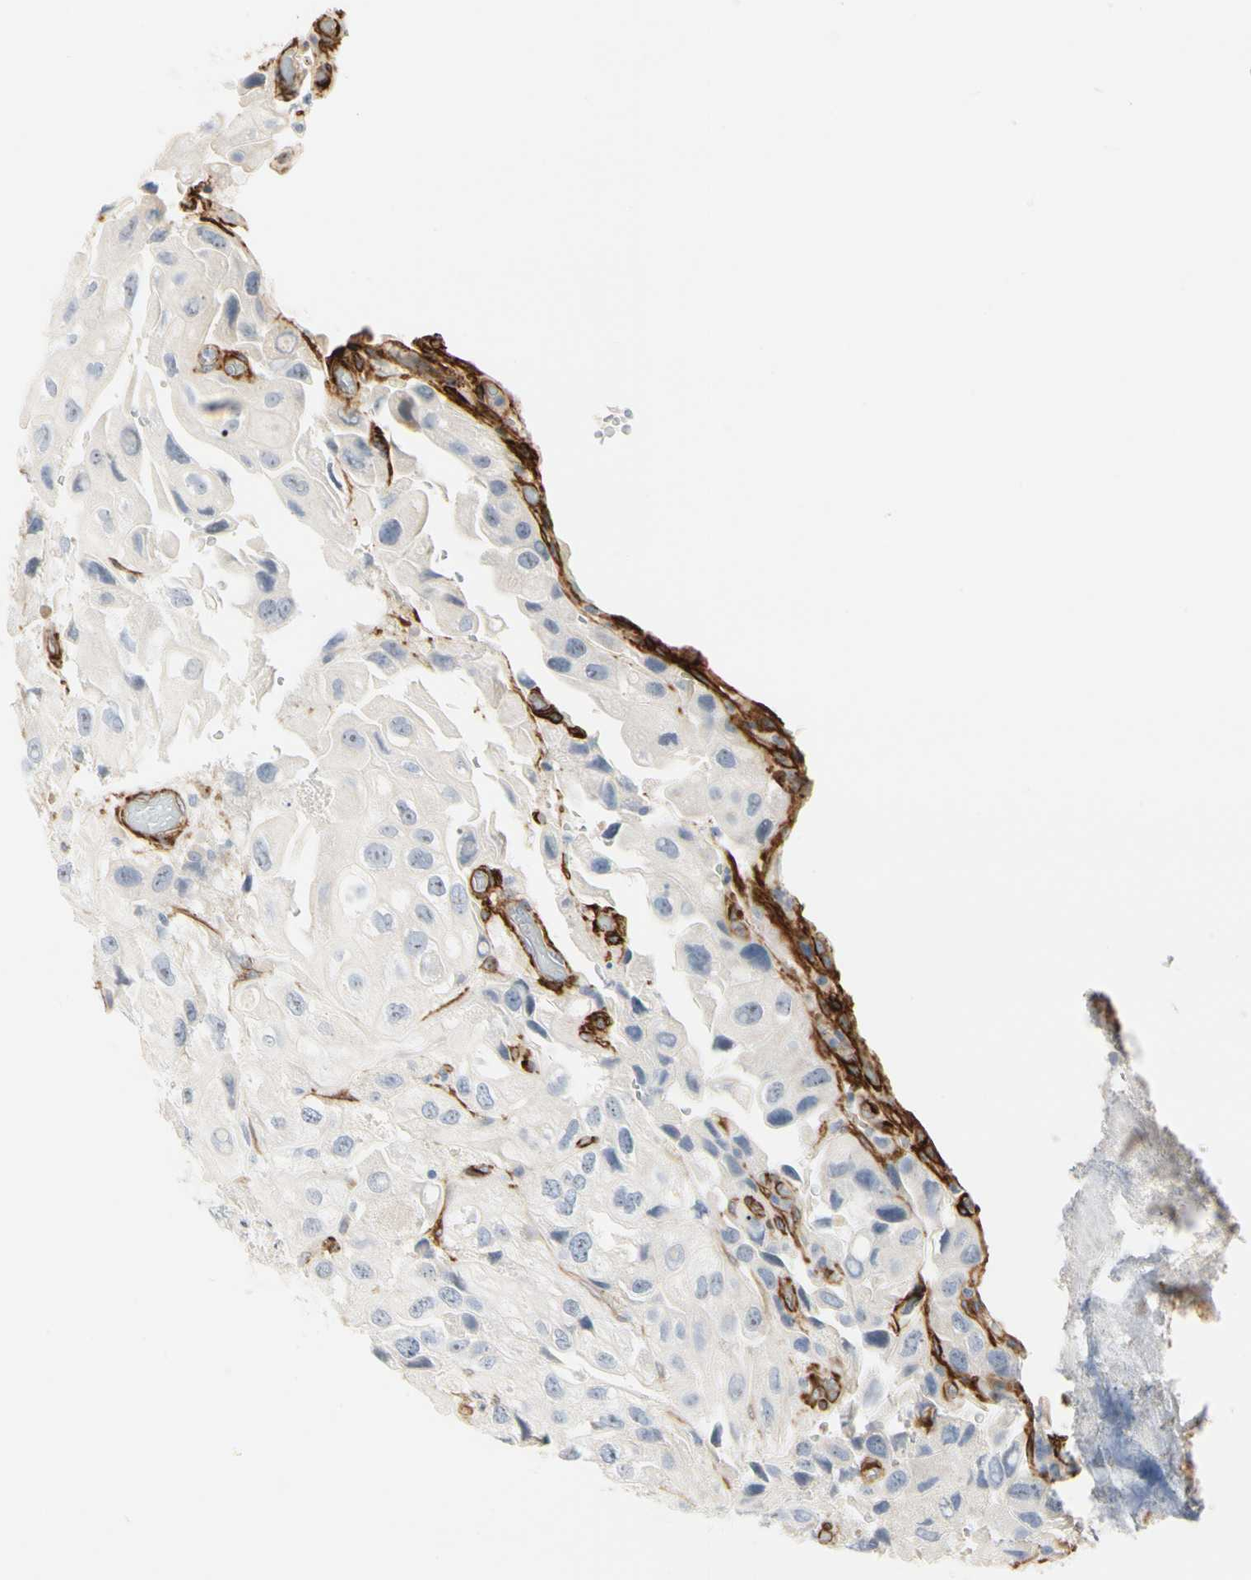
{"staining": {"intensity": "negative", "quantity": "none", "location": "none"}, "tissue": "urothelial cancer", "cell_type": "Tumor cells", "image_type": "cancer", "snomed": [{"axis": "morphology", "description": "Urothelial carcinoma, High grade"}, {"axis": "topography", "description": "Urinary bladder"}], "caption": "Immunohistochemical staining of urothelial cancer demonstrates no significant expression in tumor cells.", "gene": "GGT5", "patient": {"sex": "female", "age": 64}}